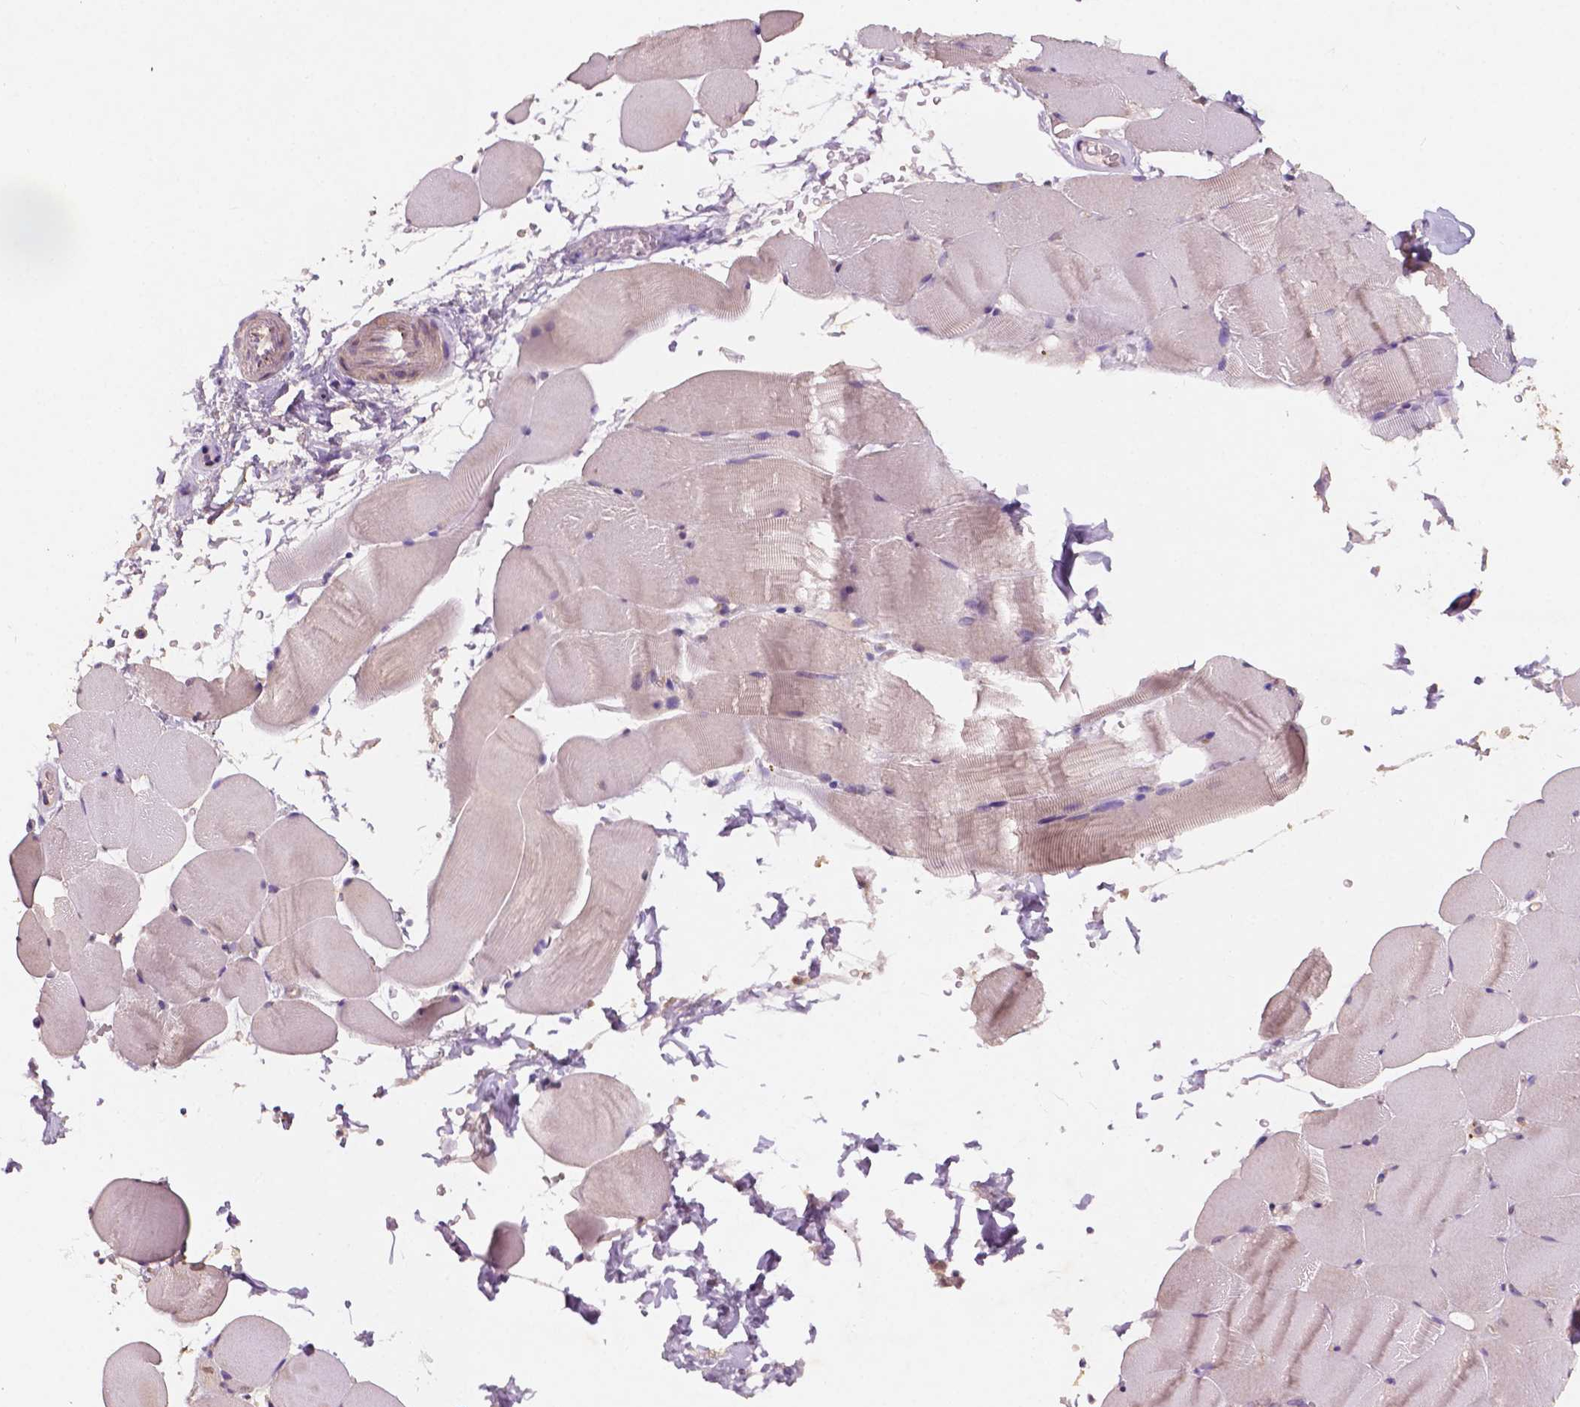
{"staining": {"intensity": "weak", "quantity": "<25%", "location": "cytoplasmic/membranous"}, "tissue": "skeletal muscle", "cell_type": "Myocytes", "image_type": "normal", "snomed": [{"axis": "morphology", "description": "Normal tissue, NOS"}, {"axis": "topography", "description": "Skeletal muscle"}], "caption": "The image displays no significant positivity in myocytes of skeletal muscle.", "gene": "CHPT1", "patient": {"sex": "female", "age": 37}}